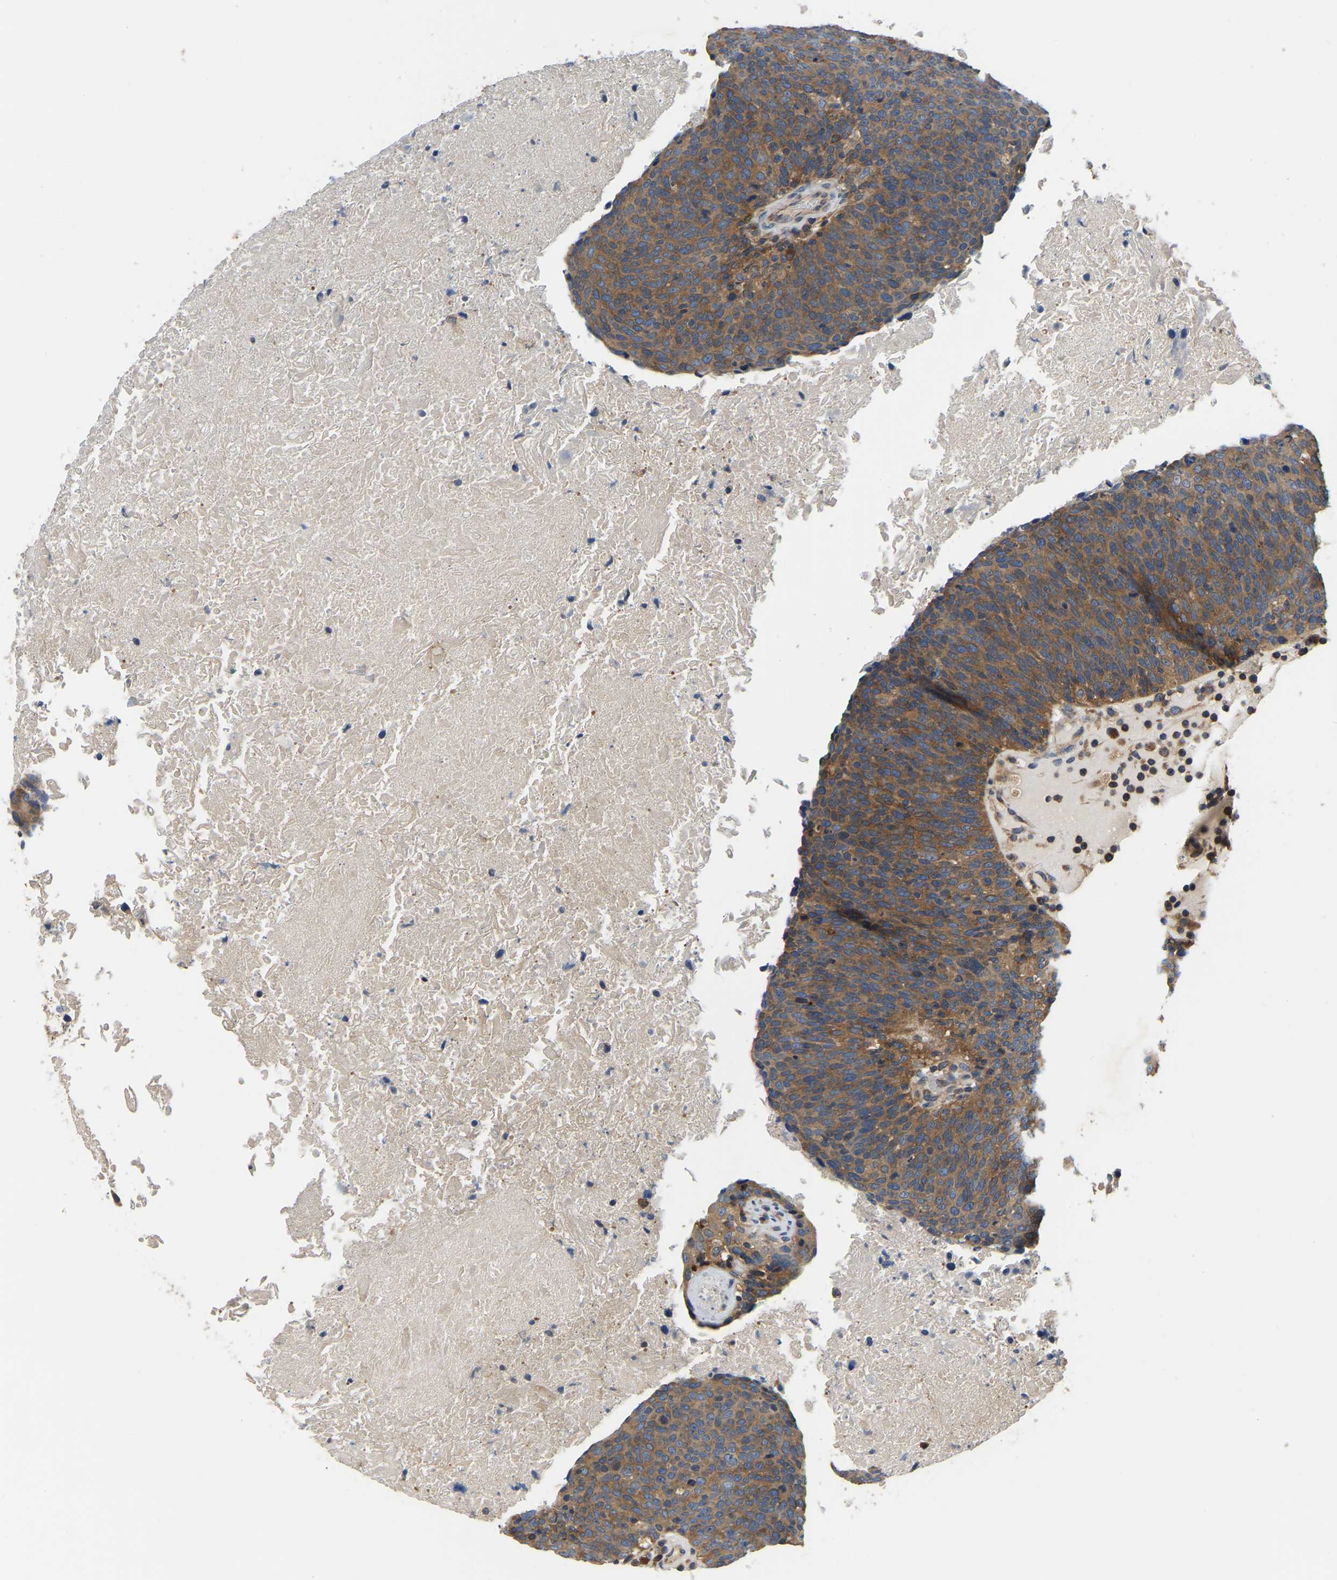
{"staining": {"intensity": "moderate", "quantity": ">75%", "location": "cytoplasmic/membranous"}, "tissue": "head and neck cancer", "cell_type": "Tumor cells", "image_type": "cancer", "snomed": [{"axis": "morphology", "description": "Squamous cell carcinoma, NOS"}, {"axis": "morphology", "description": "Squamous cell carcinoma, metastatic, NOS"}, {"axis": "topography", "description": "Lymph node"}, {"axis": "topography", "description": "Head-Neck"}], "caption": "An immunohistochemistry (IHC) image of tumor tissue is shown. Protein staining in brown shows moderate cytoplasmic/membranous positivity in head and neck cancer (metastatic squamous cell carcinoma) within tumor cells. The staining was performed using DAB (3,3'-diaminobenzidine), with brown indicating positive protein expression. Nuclei are stained blue with hematoxylin.", "gene": "GARS1", "patient": {"sex": "male", "age": 62}}